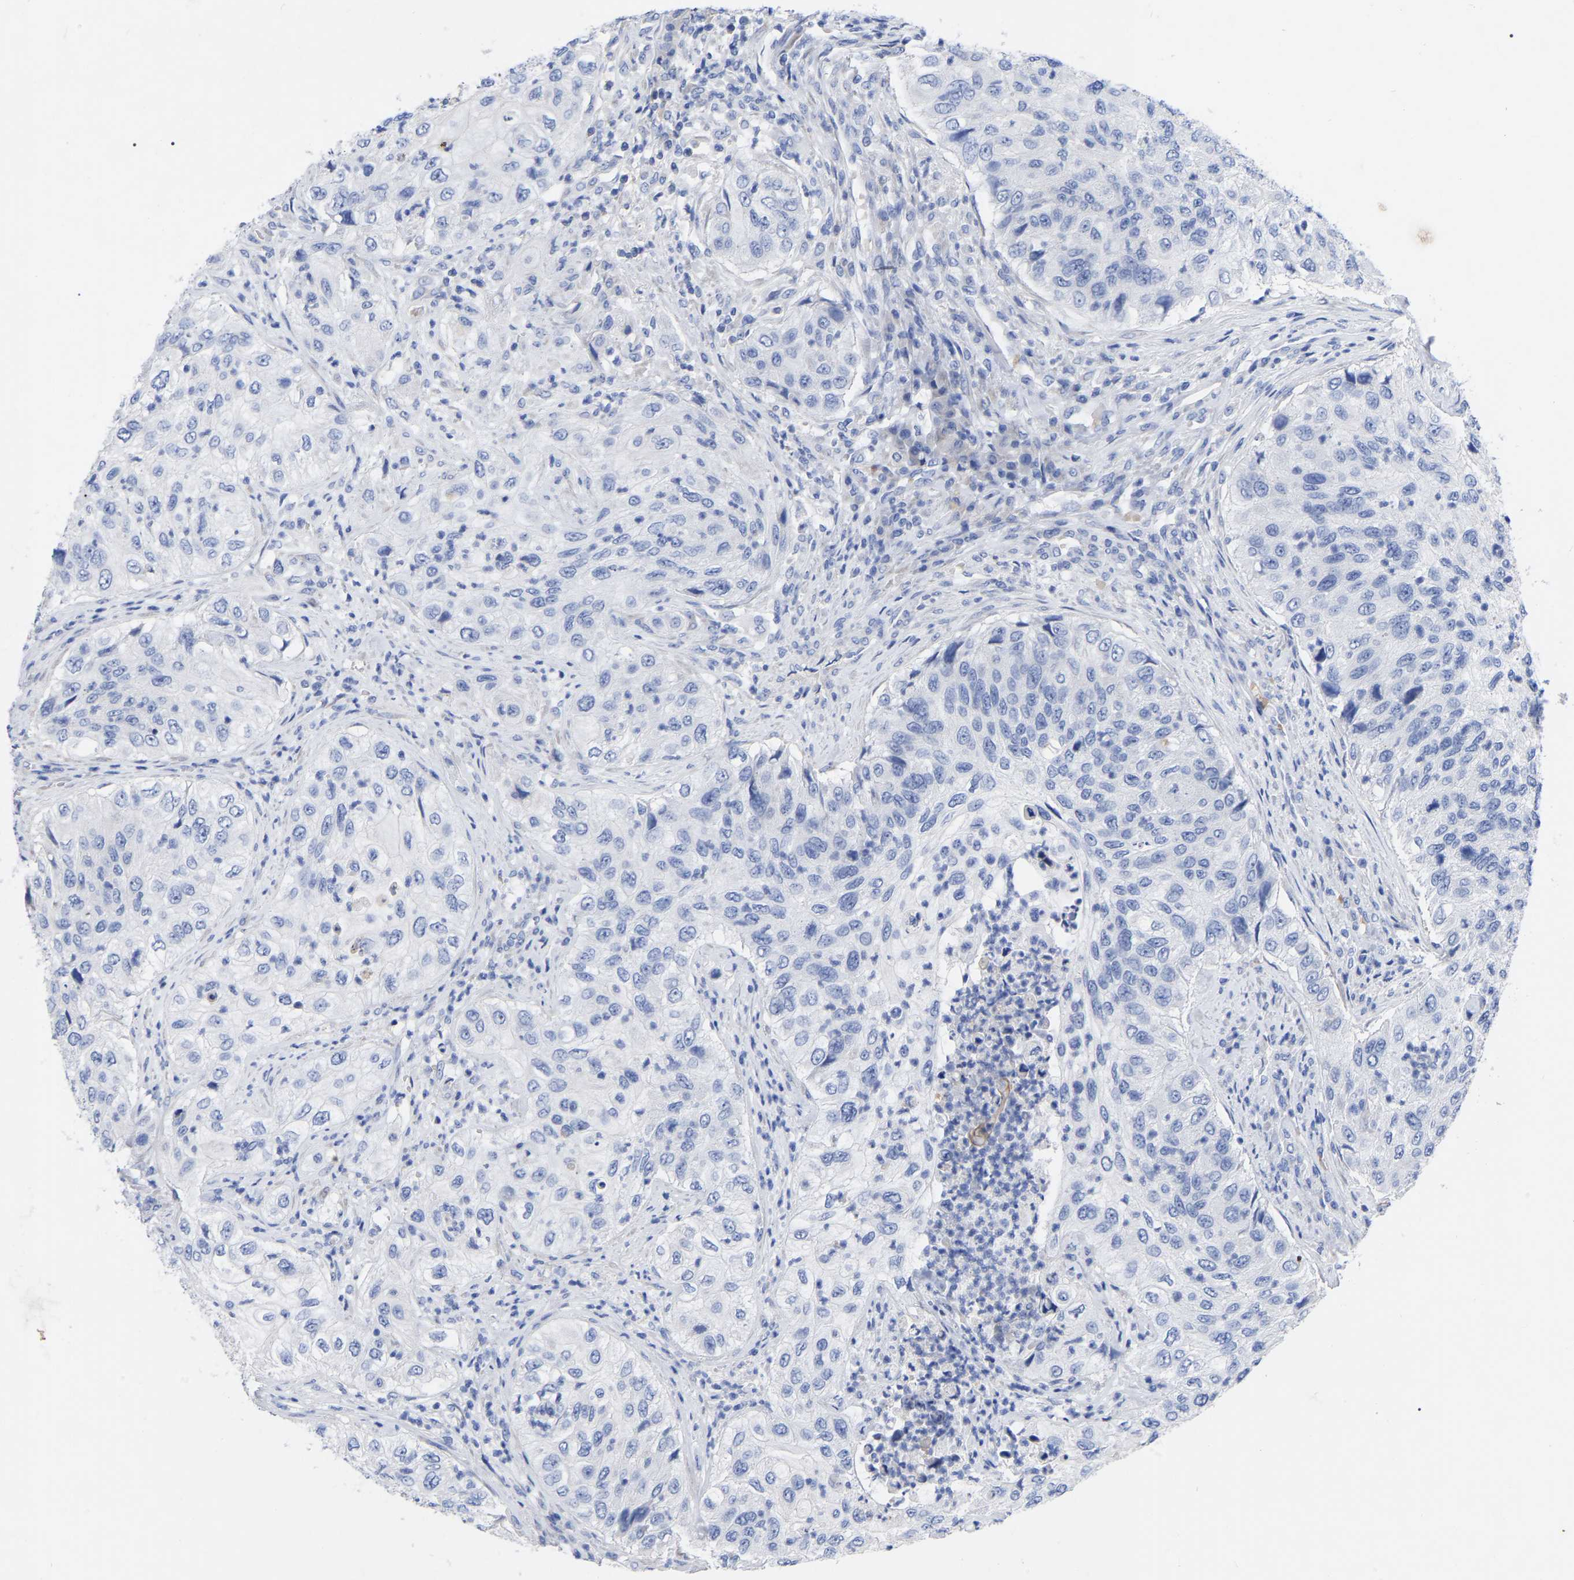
{"staining": {"intensity": "negative", "quantity": "none", "location": "none"}, "tissue": "urothelial cancer", "cell_type": "Tumor cells", "image_type": "cancer", "snomed": [{"axis": "morphology", "description": "Urothelial carcinoma, High grade"}, {"axis": "topography", "description": "Urinary bladder"}], "caption": "A micrograph of human urothelial cancer is negative for staining in tumor cells. Brightfield microscopy of IHC stained with DAB (3,3'-diaminobenzidine) (brown) and hematoxylin (blue), captured at high magnification.", "gene": "GDF3", "patient": {"sex": "female", "age": 60}}